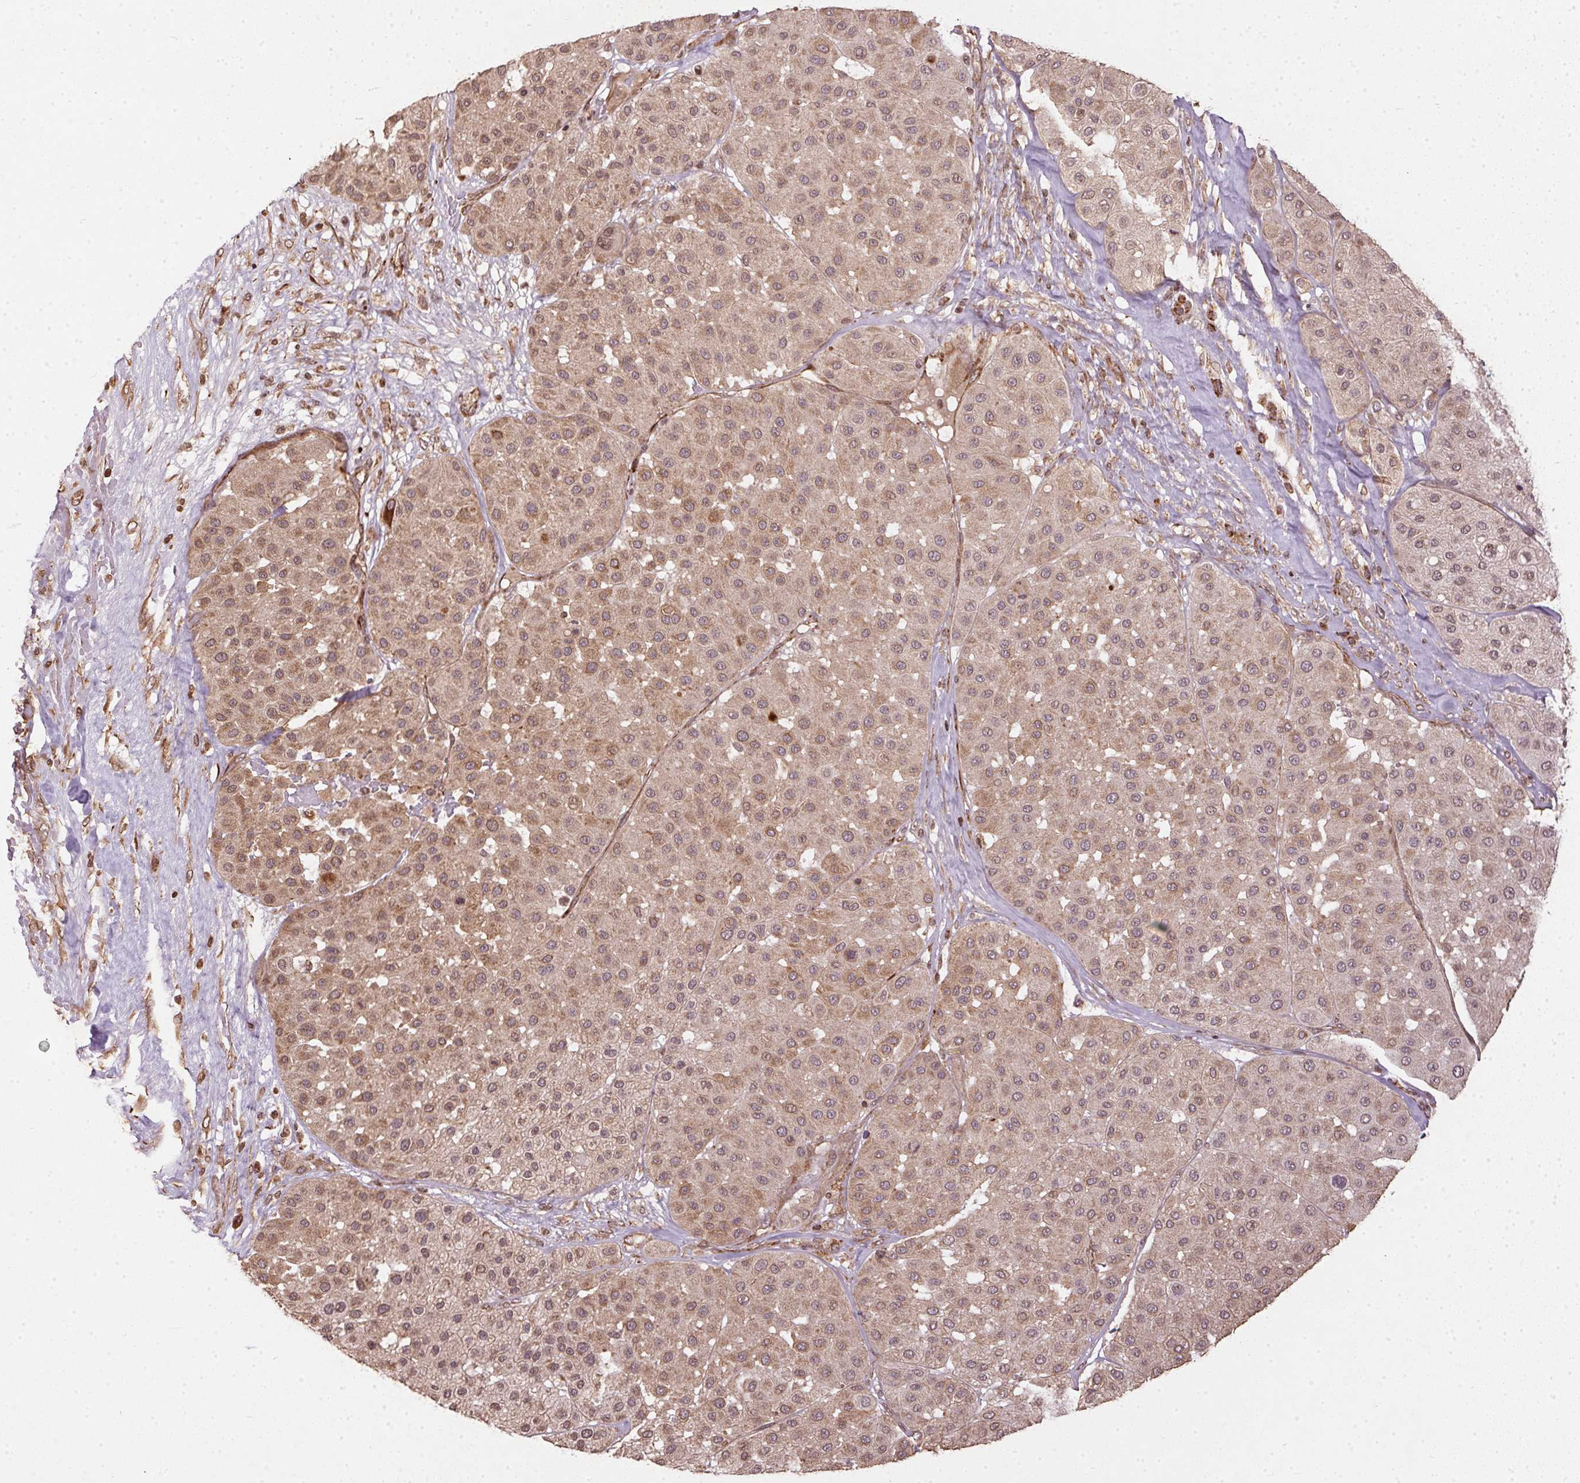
{"staining": {"intensity": "weak", "quantity": ">75%", "location": "cytoplasmic/membranous"}, "tissue": "melanoma", "cell_type": "Tumor cells", "image_type": "cancer", "snomed": [{"axis": "morphology", "description": "Malignant melanoma, Metastatic site"}, {"axis": "topography", "description": "Smooth muscle"}], "caption": "A low amount of weak cytoplasmic/membranous positivity is seen in about >75% of tumor cells in malignant melanoma (metastatic site) tissue.", "gene": "SPRED2", "patient": {"sex": "male", "age": 41}}